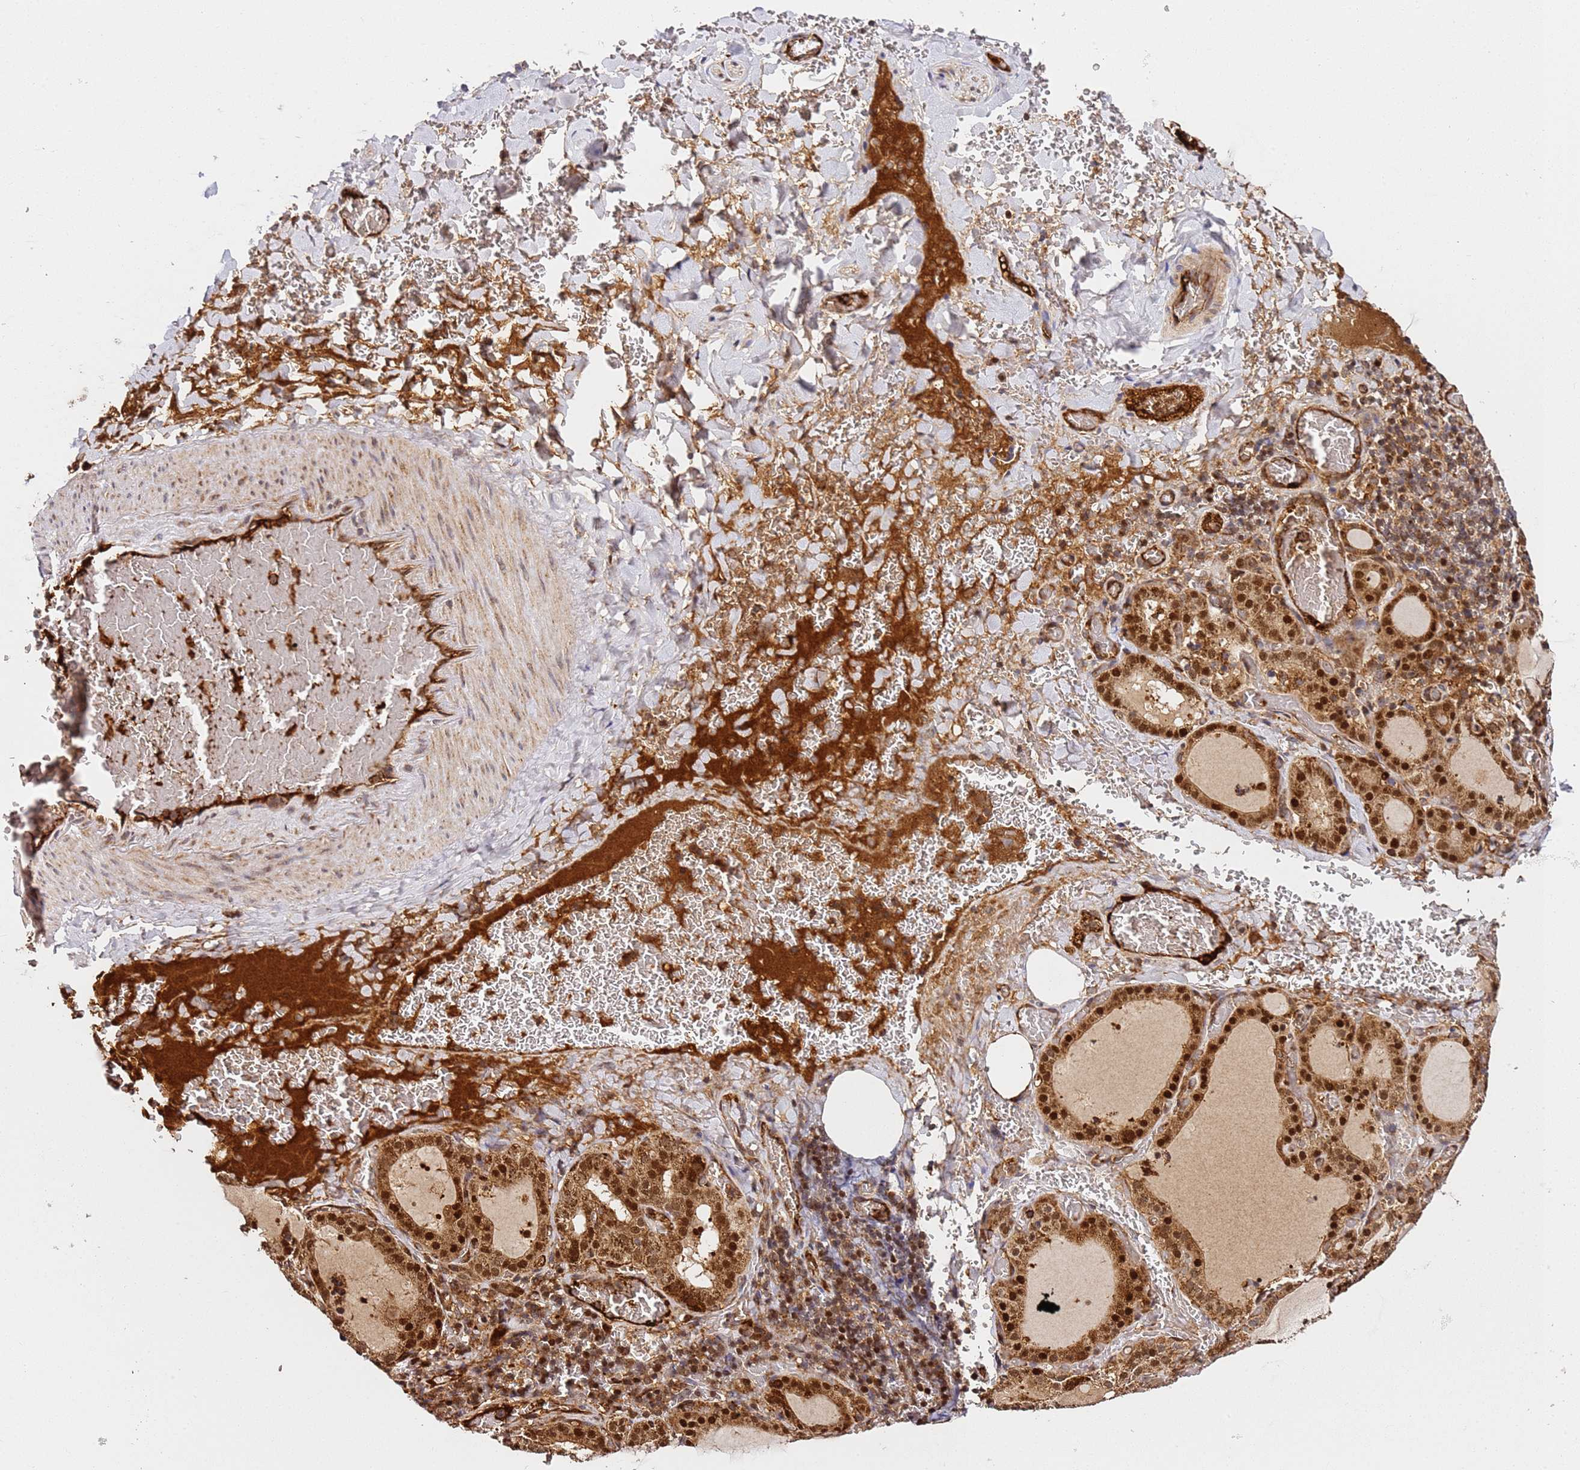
{"staining": {"intensity": "strong", "quantity": ">75%", "location": "cytoplasmic/membranous,nuclear"}, "tissue": "thyroid gland", "cell_type": "Glandular cells", "image_type": "normal", "snomed": [{"axis": "morphology", "description": "Normal tissue, NOS"}, {"axis": "topography", "description": "Thyroid gland"}], "caption": "This micrograph exhibits immunohistochemistry (IHC) staining of unremarkable thyroid gland, with high strong cytoplasmic/membranous,nuclear expression in approximately >75% of glandular cells.", "gene": "SMOX", "patient": {"sex": "female", "age": 39}}